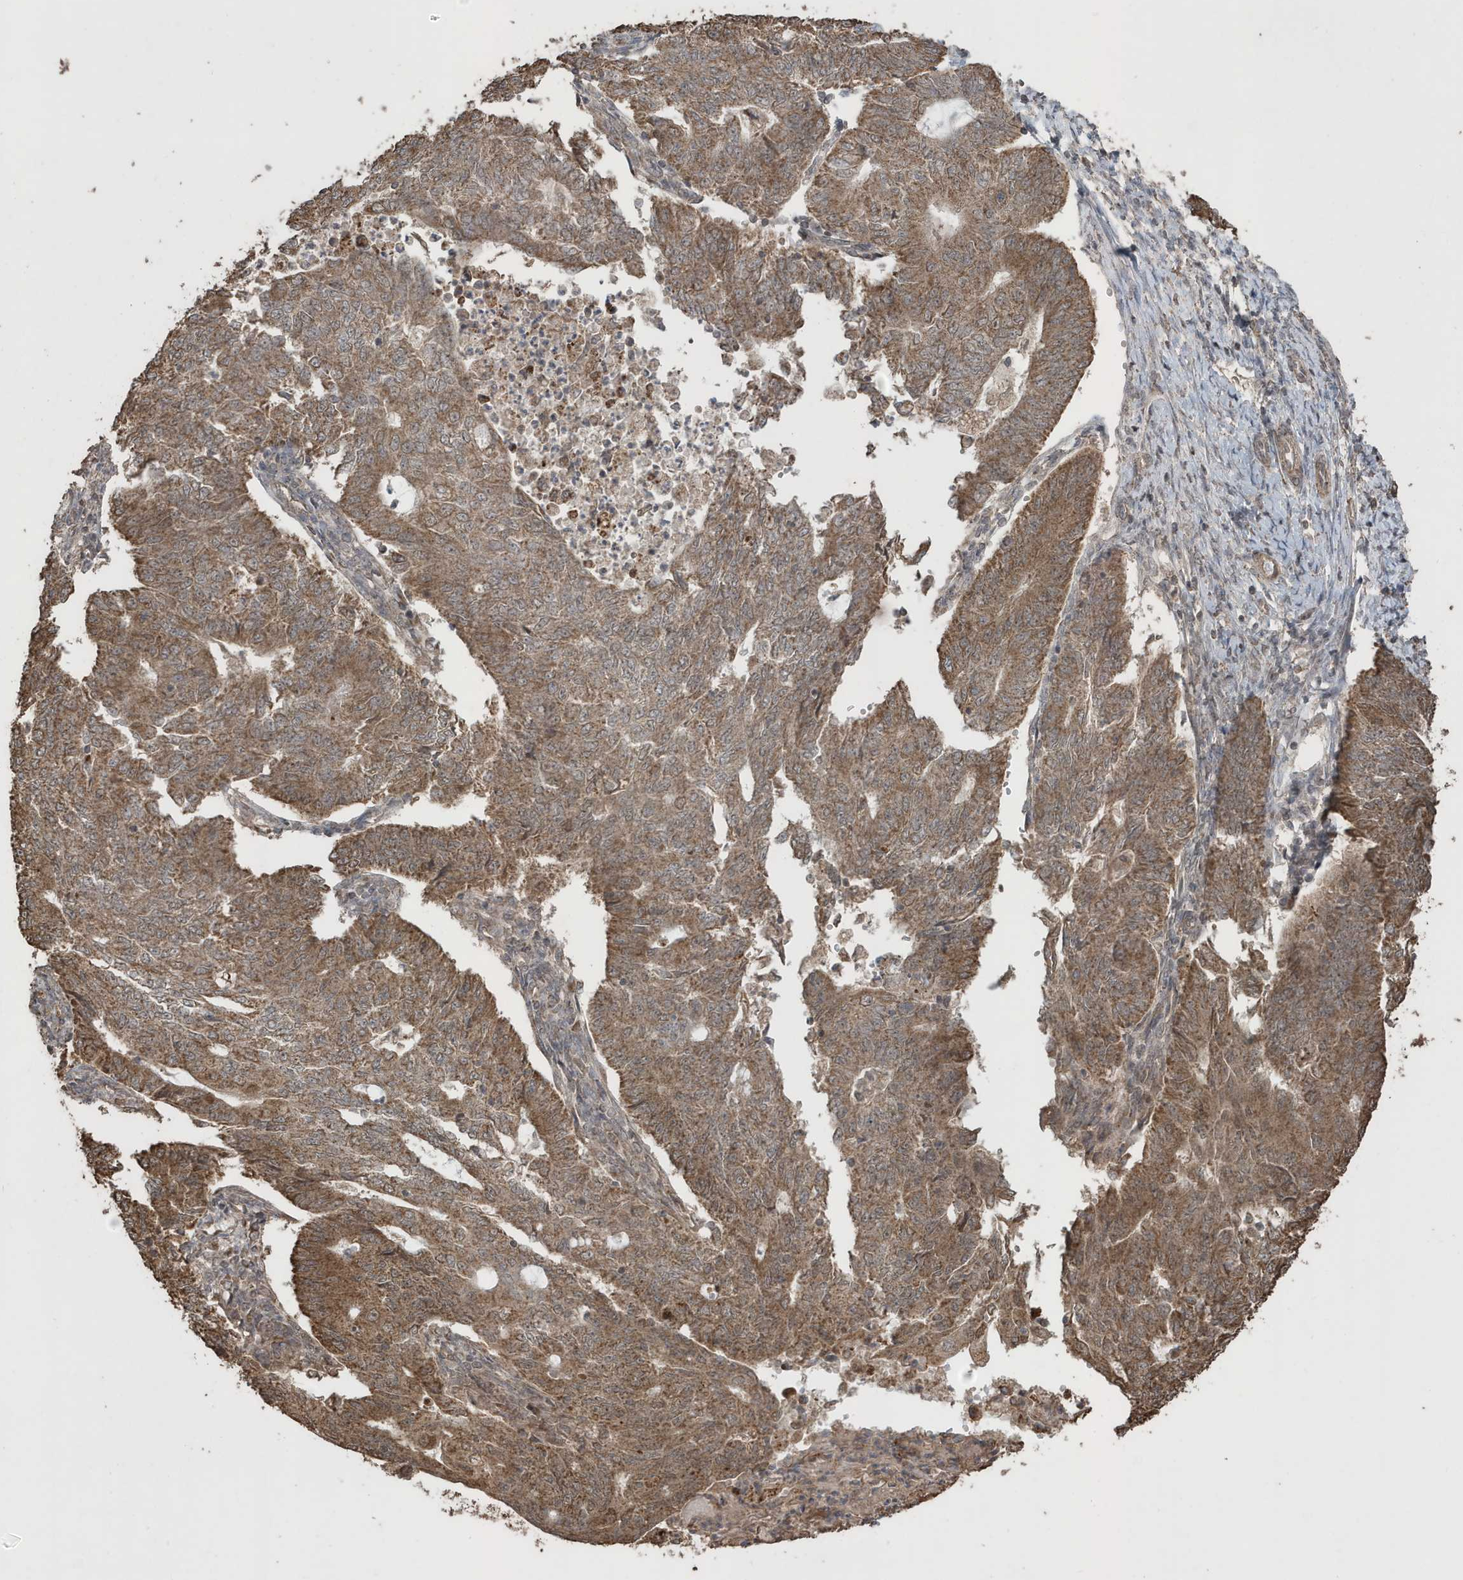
{"staining": {"intensity": "moderate", "quantity": ">75%", "location": "cytoplasmic/membranous"}, "tissue": "endometrial cancer", "cell_type": "Tumor cells", "image_type": "cancer", "snomed": [{"axis": "morphology", "description": "Adenocarcinoma, NOS"}, {"axis": "topography", "description": "Endometrium"}], "caption": "Tumor cells demonstrate moderate cytoplasmic/membranous staining in about >75% of cells in endometrial adenocarcinoma.", "gene": "PAXBP1", "patient": {"sex": "female", "age": 32}}